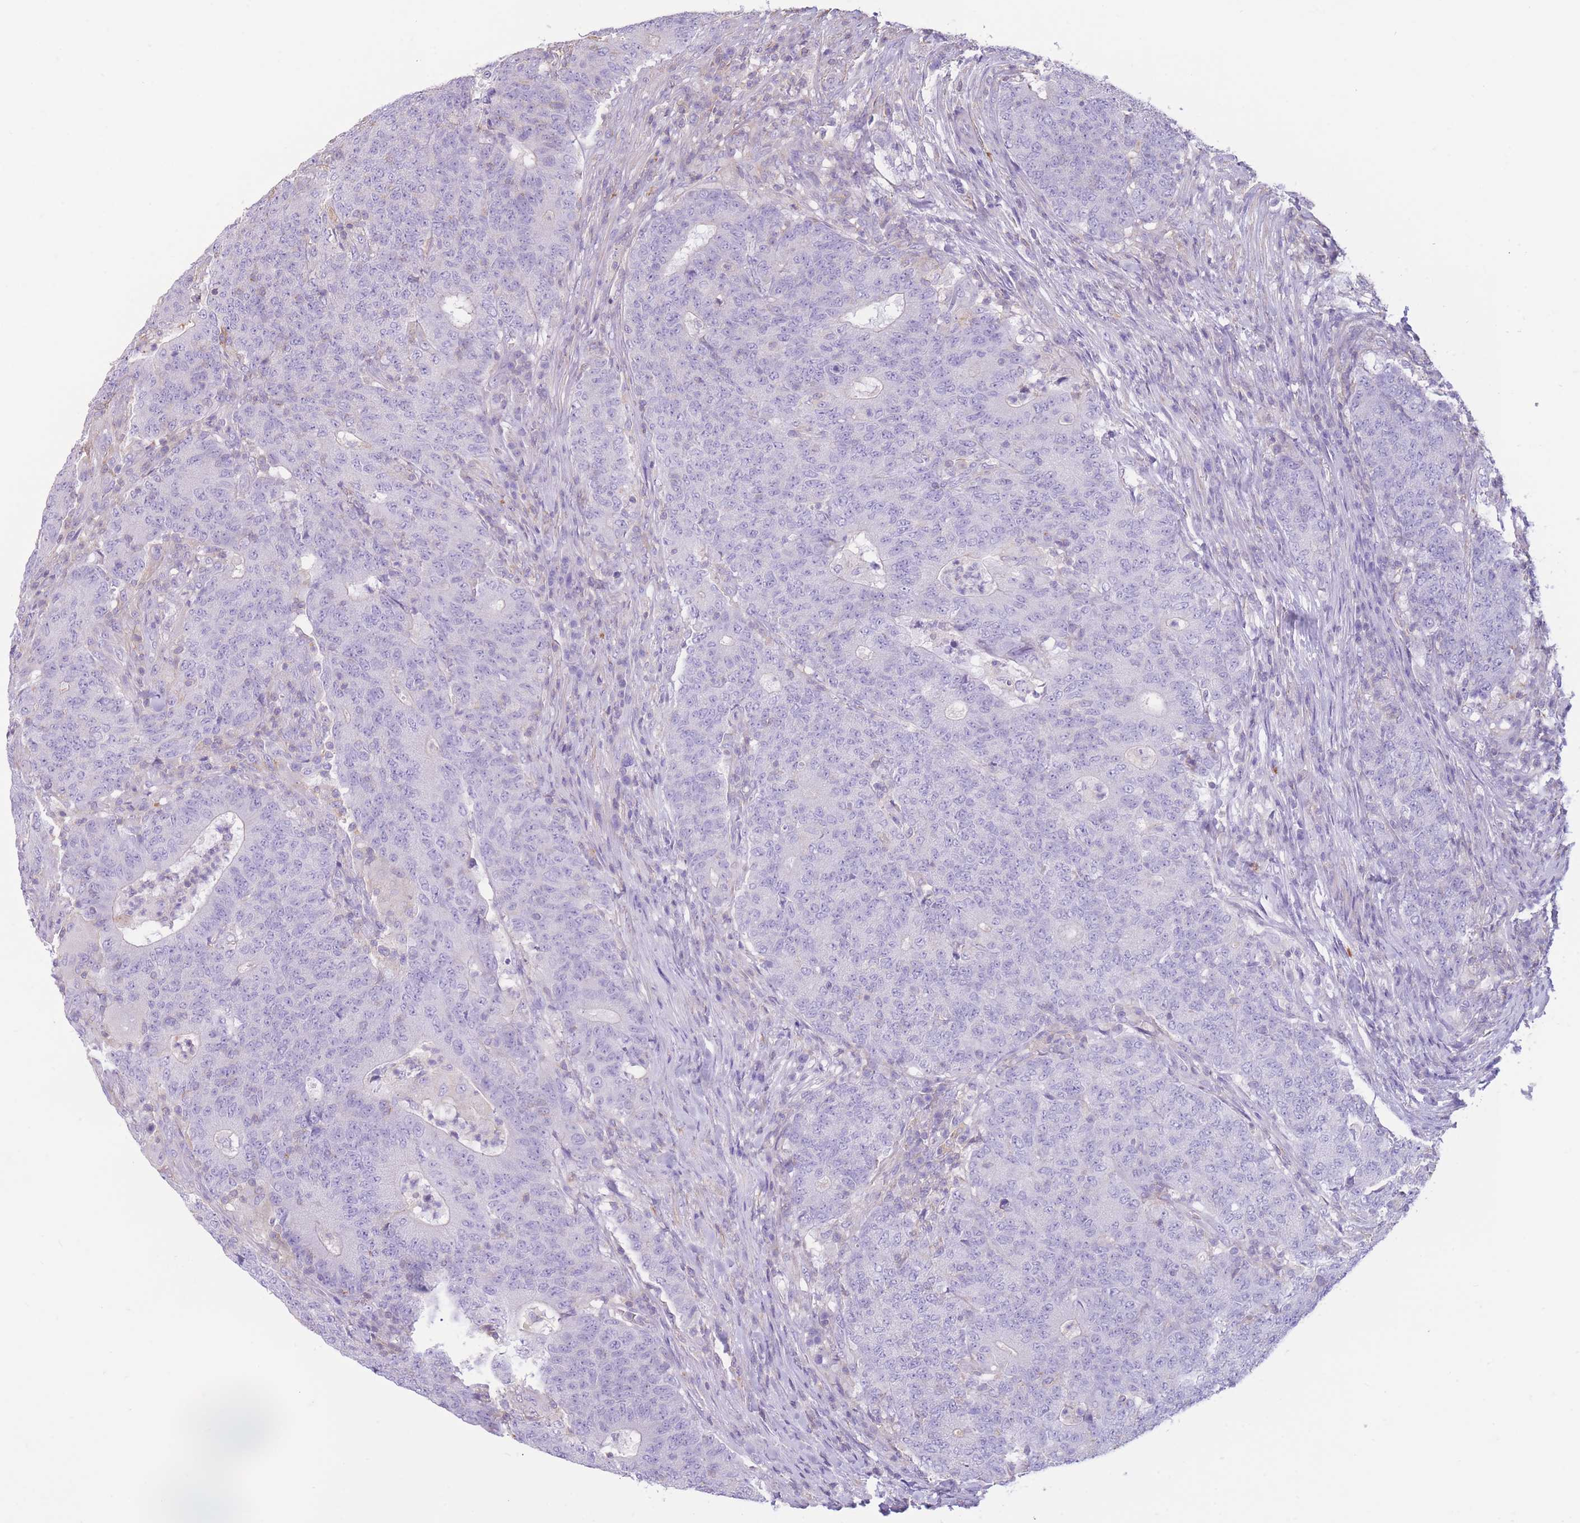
{"staining": {"intensity": "negative", "quantity": "none", "location": "none"}, "tissue": "colorectal cancer", "cell_type": "Tumor cells", "image_type": "cancer", "snomed": [{"axis": "morphology", "description": "Adenocarcinoma, NOS"}, {"axis": "topography", "description": "Colon"}], "caption": "Colorectal adenocarcinoma was stained to show a protein in brown. There is no significant staining in tumor cells. Brightfield microscopy of IHC stained with DAB (3,3'-diaminobenzidine) (brown) and hematoxylin (blue), captured at high magnification.", "gene": "PDHA1", "patient": {"sex": "female", "age": 75}}